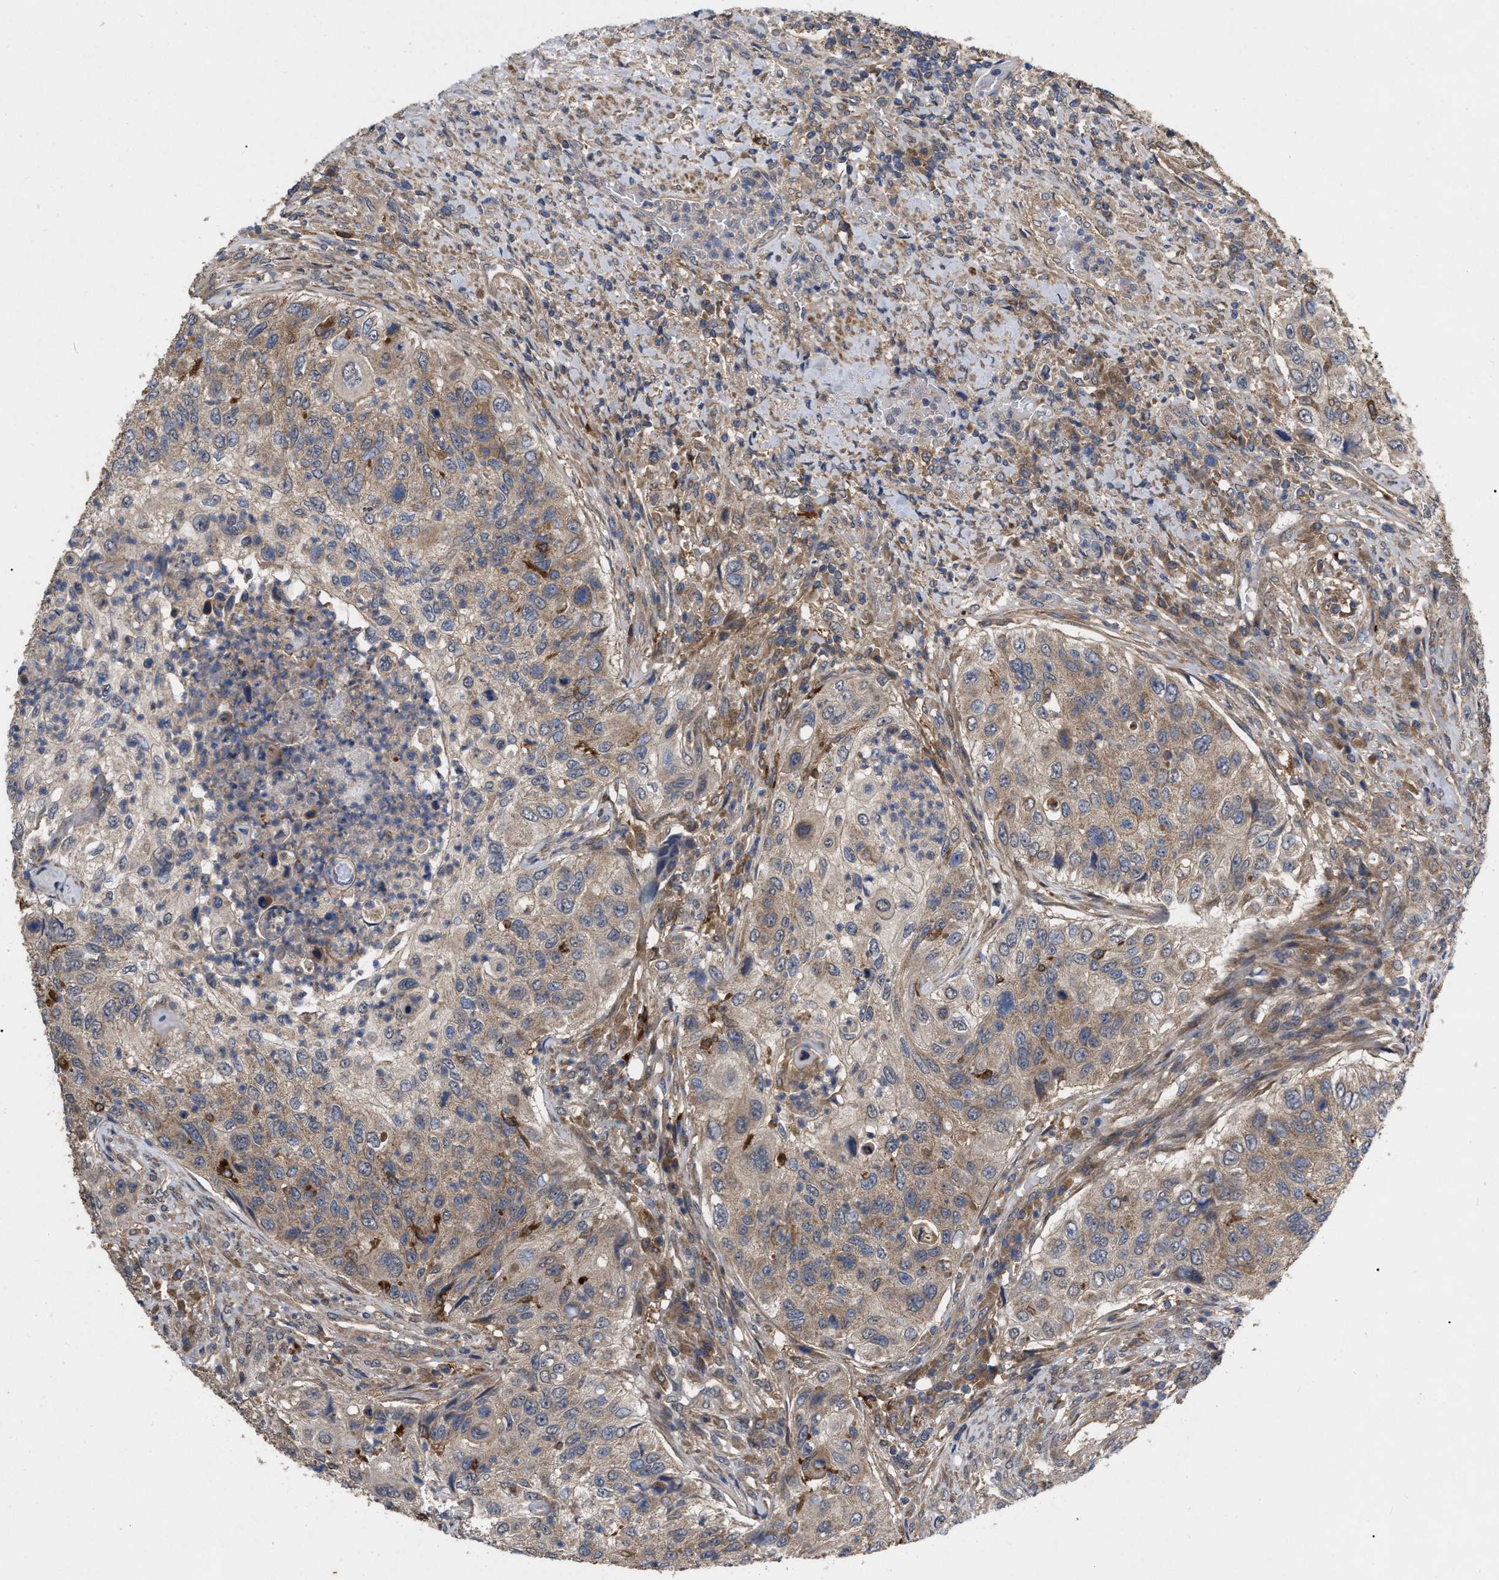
{"staining": {"intensity": "moderate", "quantity": "25%-75%", "location": "cytoplasmic/membranous"}, "tissue": "urothelial cancer", "cell_type": "Tumor cells", "image_type": "cancer", "snomed": [{"axis": "morphology", "description": "Urothelial carcinoma, High grade"}, {"axis": "topography", "description": "Urinary bladder"}], "caption": "Urothelial cancer stained with a brown dye reveals moderate cytoplasmic/membranous positive positivity in approximately 25%-75% of tumor cells.", "gene": "CDKN2C", "patient": {"sex": "female", "age": 60}}